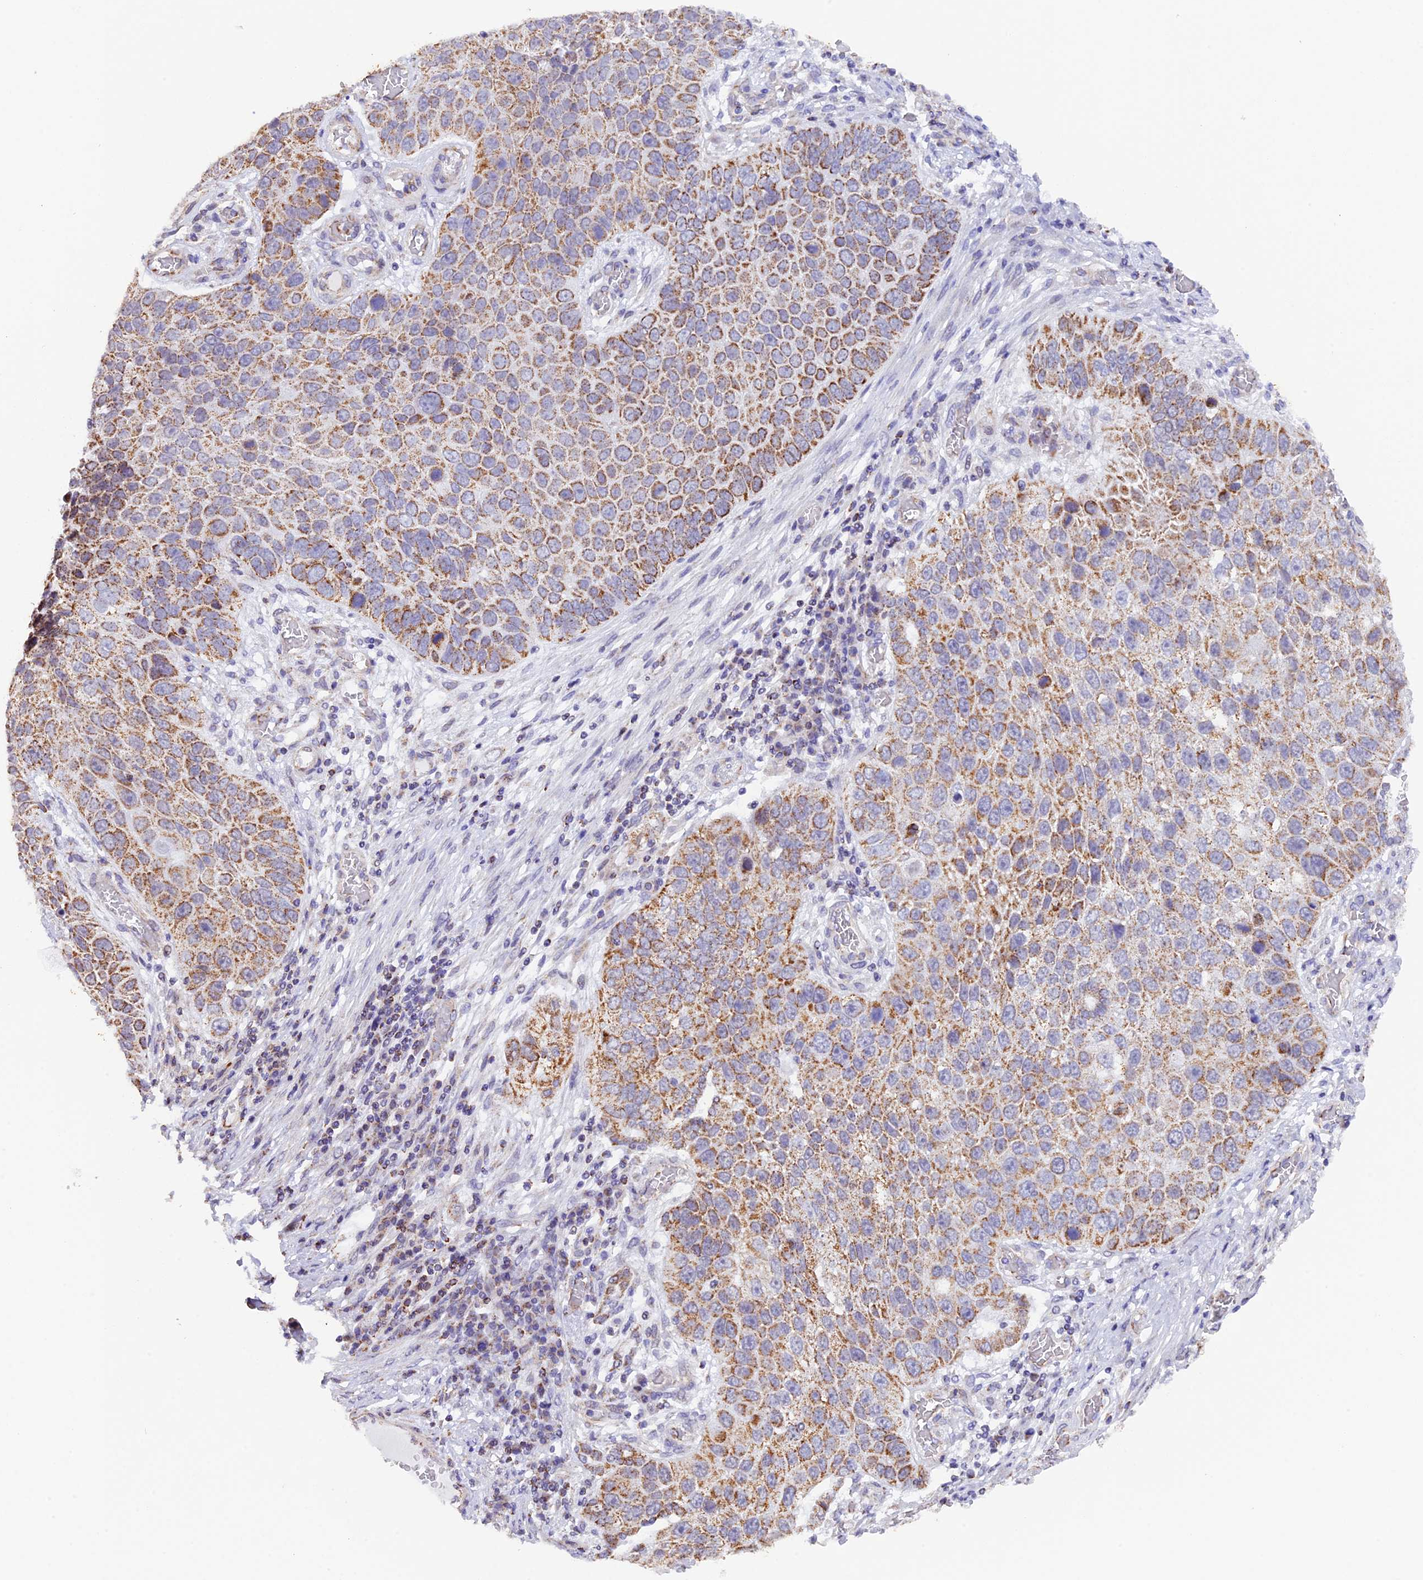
{"staining": {"intensity": "moderate", "quantity": ">75%", "location": "cytoplasmic/membranous"}, "tissue": "lung cancer", "cell_type": "Tumor cells", "image_type": "cancer", "snomed": [{"axis": "morphology", "description": "Squamous cell carcinoma, NOS"}, {"axis": "topography", "description": "Lung"}], "caption": "There is medium levels of moderate cytoplasmic/membranous expression in tumor cells of lung cancer, as demonstrated by immunohistochemical staining (brown color).", "gene": "TFAM", "patient": {"sex": "male", "age": 61}}